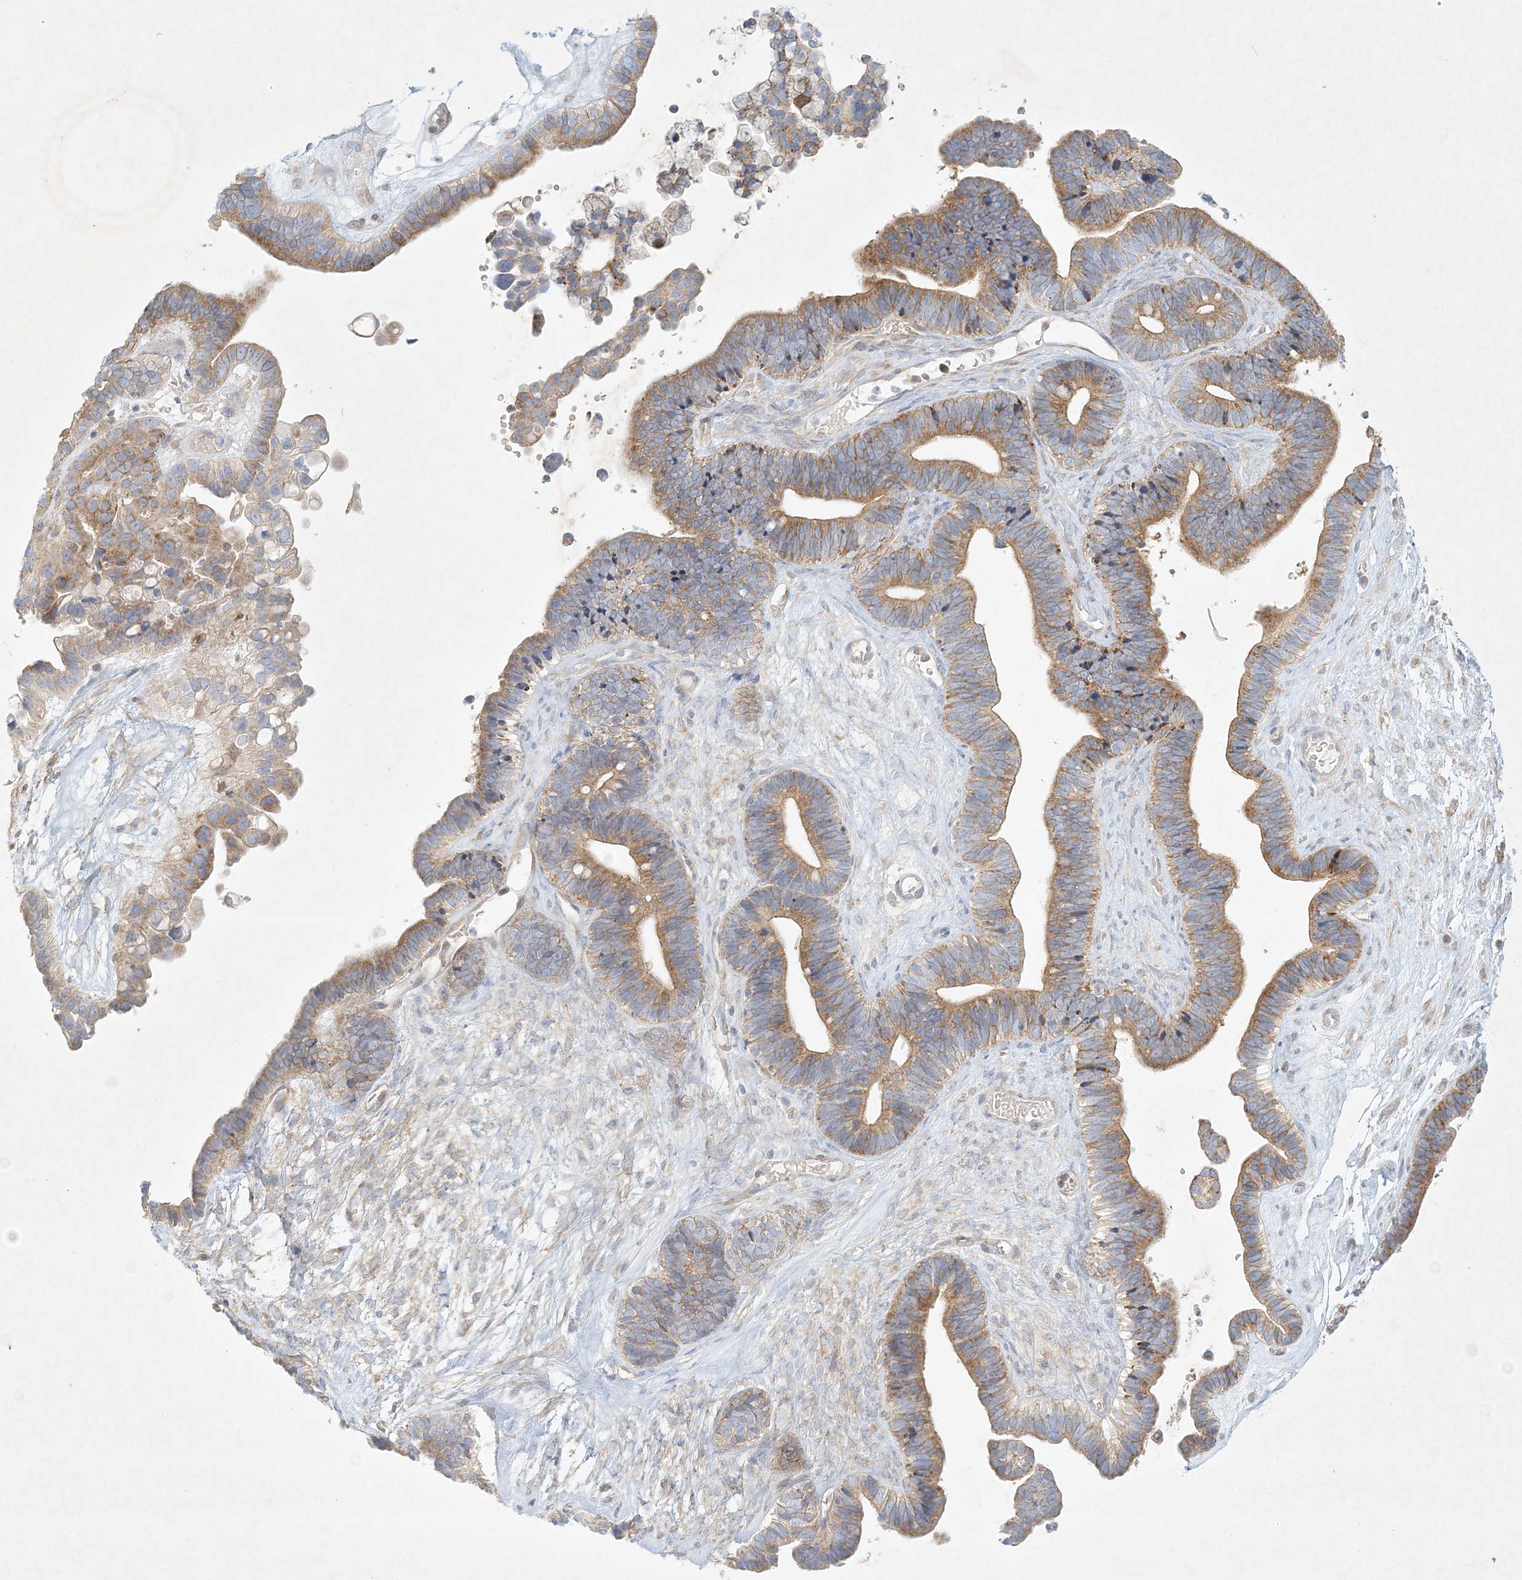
{"staining": {"intensity": "moderate", "quantity": ">75%", "location": "cytoplasmic/membranous"}, "tissue": "ovarian cancer", "cell_type": "Tumor cells", "image_type": "cancer", "snomed": [{"axis": "morphology", "description": "Cystadenocarcinoma, serous, NOS"}, {"axis": "topography", "description": "Ovary"}], "caption": "A medium amount of moderate cytoplasmic/membranous staining is seen in about >75% of tumor cells in ovarian cancer (serous cystadenocarcinoma) tissue. (IHC, brightfield microscopy, high magnification).", "gene": "STK11IP", "patient": {"sex": "female", "age": 56}}